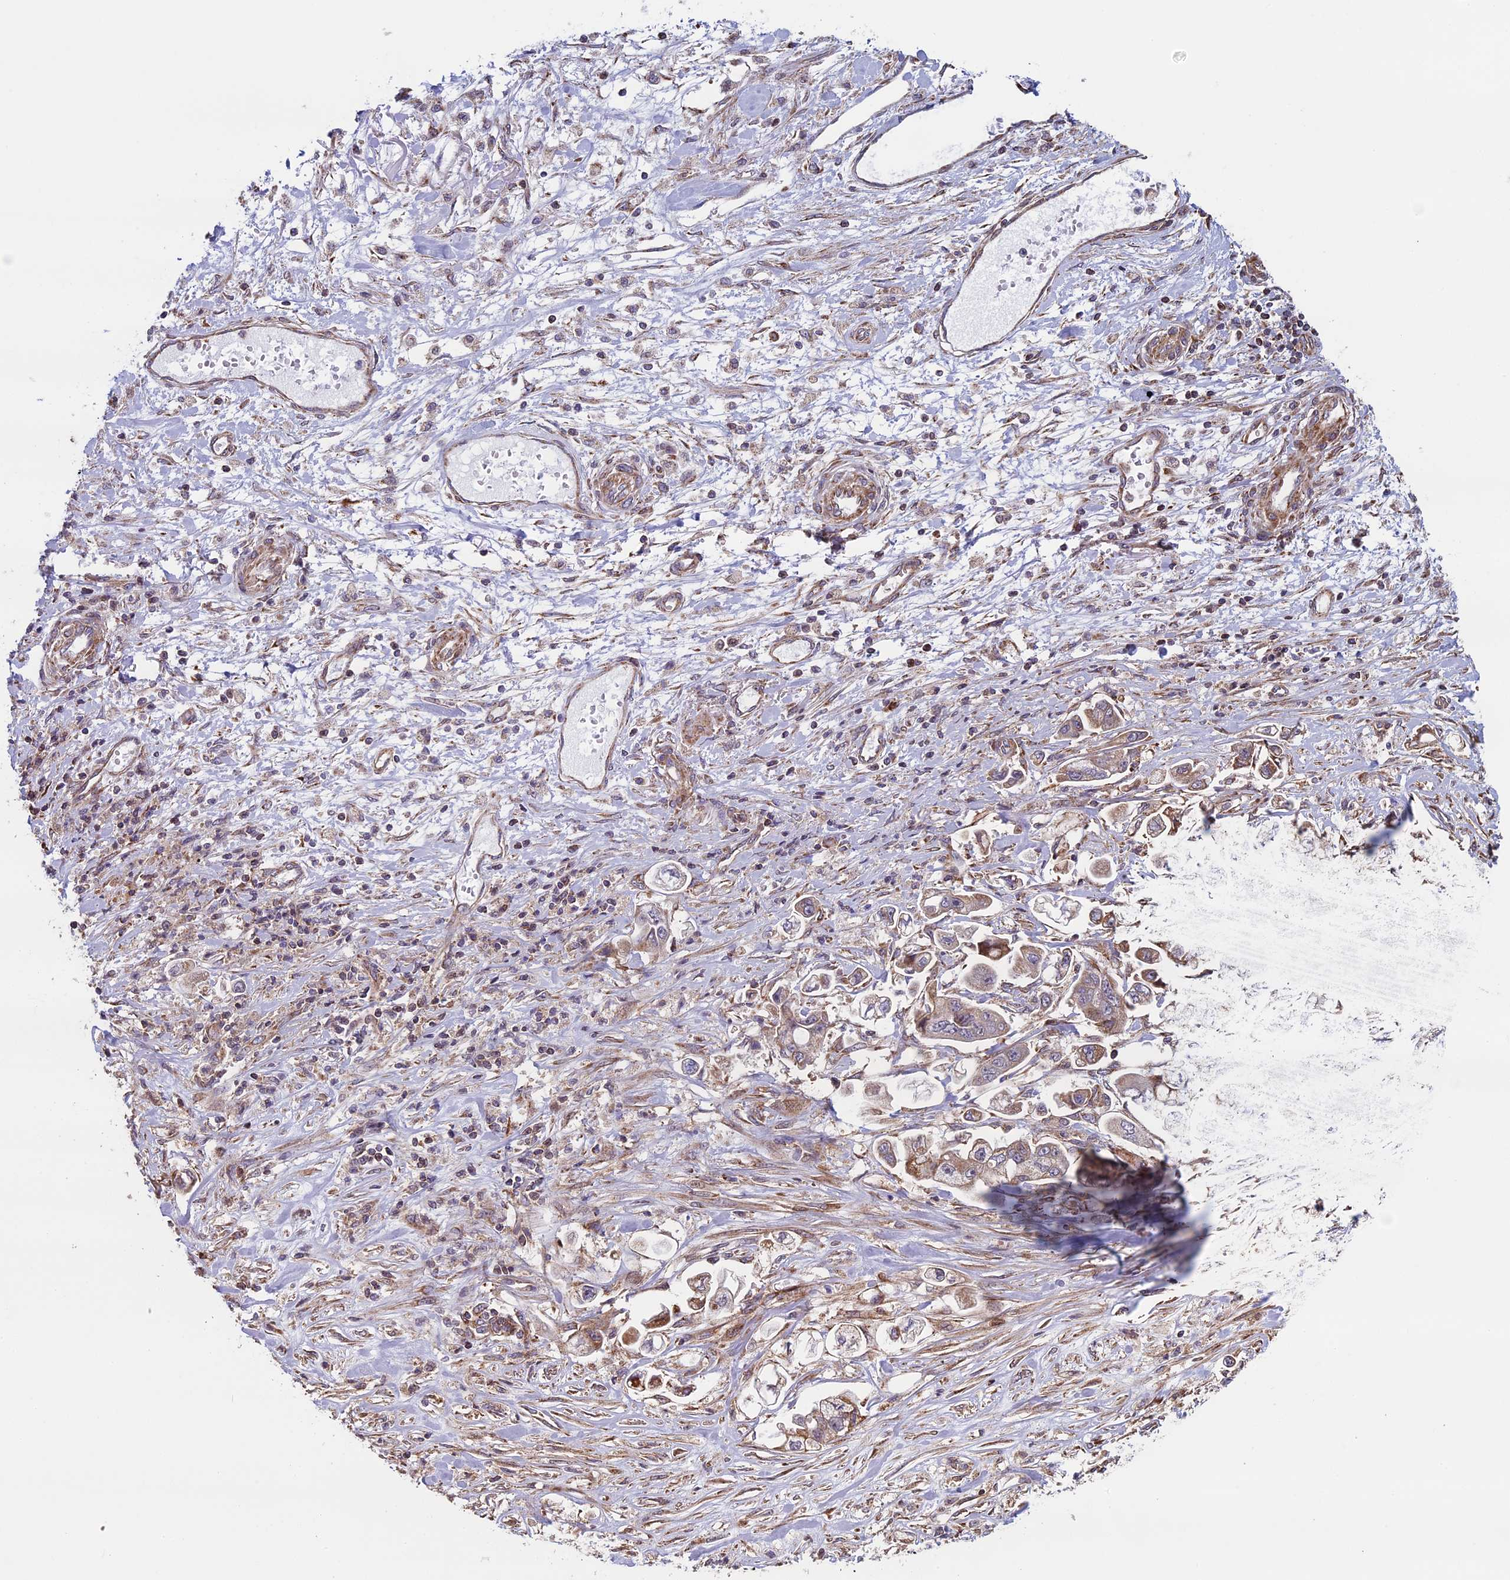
{"staining": {"intensity": "moderate", "quantity": ">75%", "location": "cytoplasmic/membranous"}, "tissue": "stomach cancer", "cell_type": "Tumor cells", "image_type": "cancer", "snomed": [{"axis": "morphology", "description": "Adenocarcinoma, NOS"}, {"axis": "topography", "description": "Stomach"}], "caption": "Immunohistochemical staining of human stomach cancer (adenocarcinoma) exhibits moderate cytoplasmic/membranous protein staining in approximately >75% of tumor cells.", "gene": "CCDC8", "patient": {"sex": "male", "age": 62}}